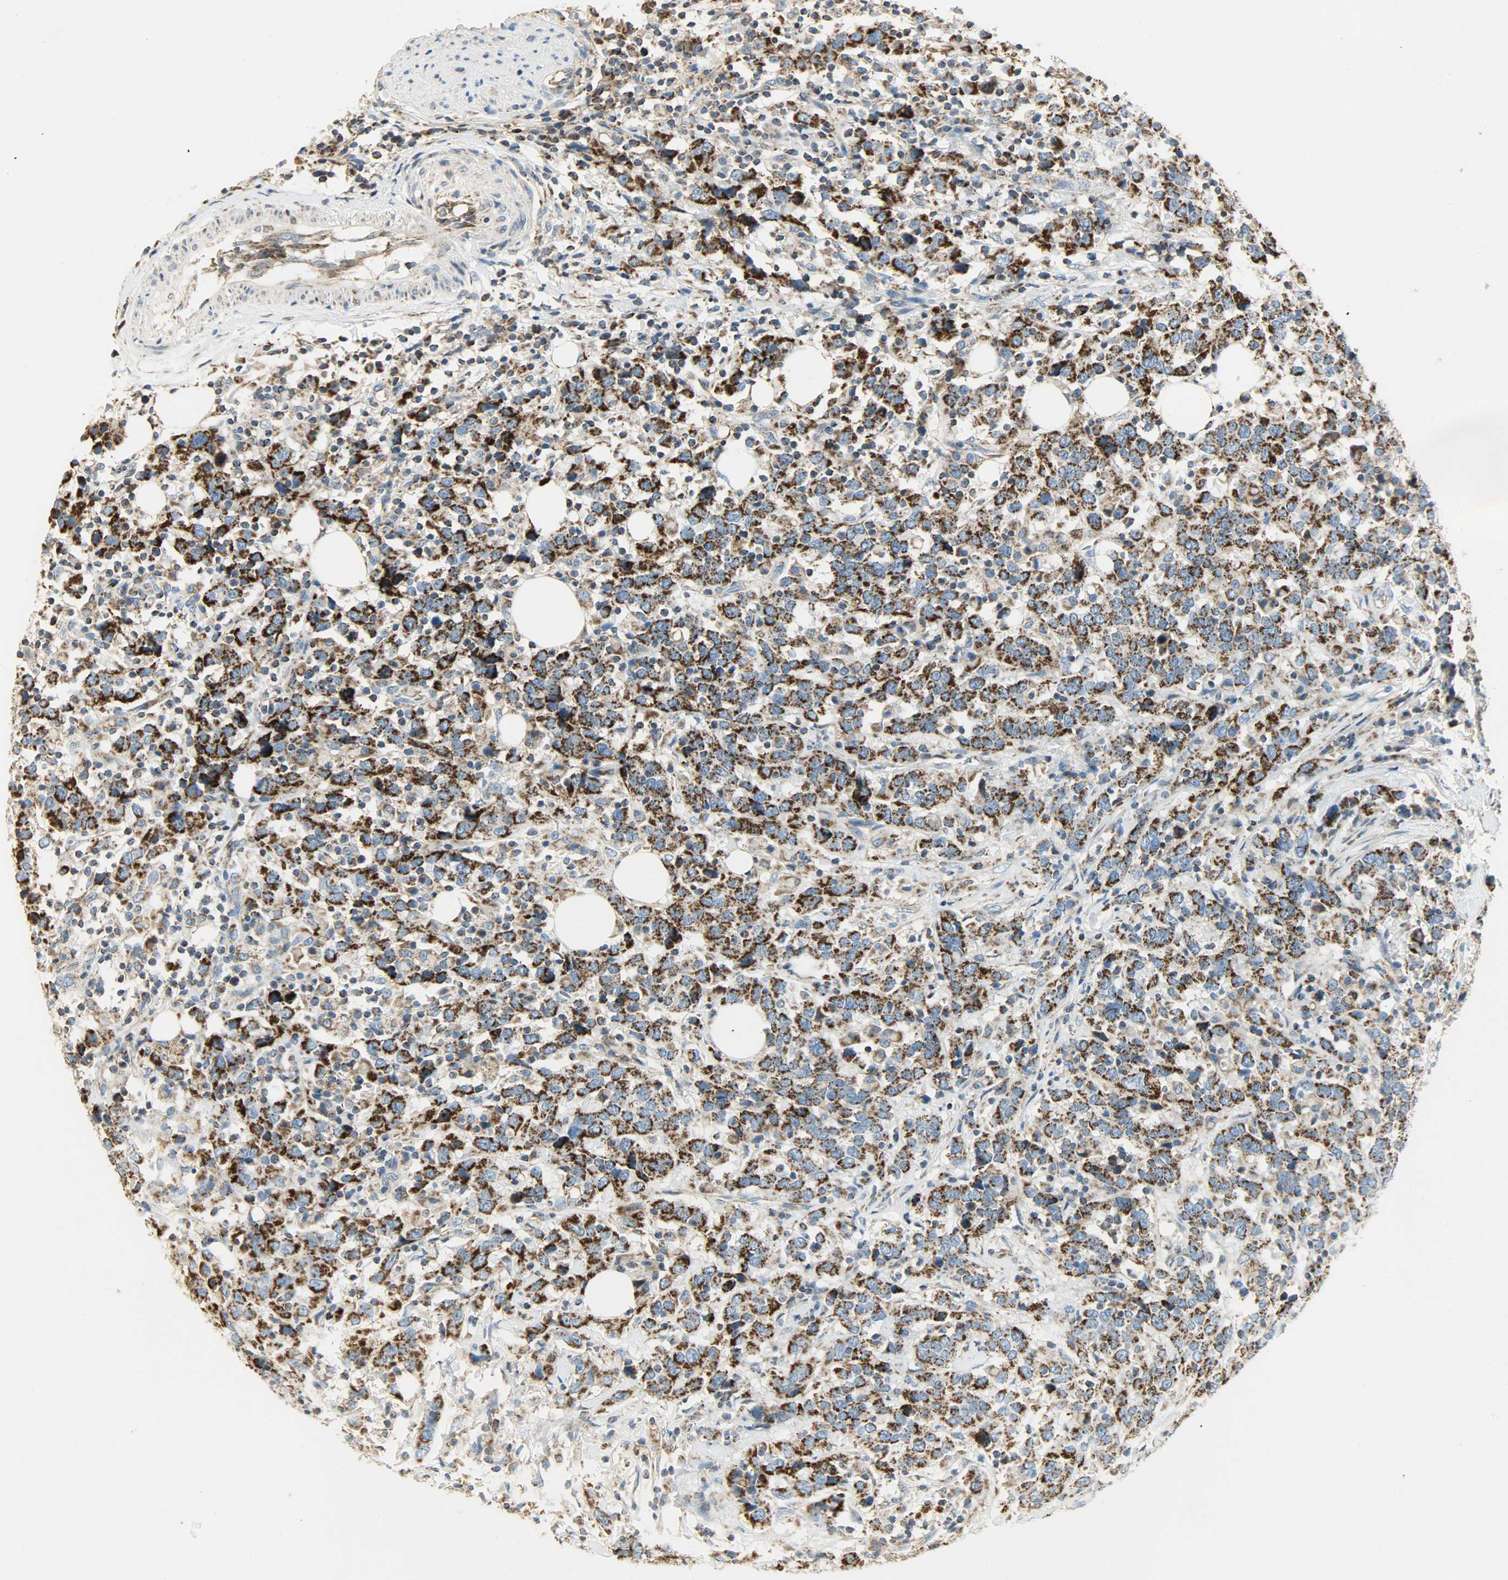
{"staining": {"intensity": "strong", "quantity": ">75%", "location": "cytoplasmic/membranous"}, "tissue": "urothelial cancer", "cell_type": "Tumor cells", "image_type": "cancer", "snomed": [{"axis": "morphology", "description": "Urothelial carcinoma, High grade"}, {"axis": "topography", "description": "Urinary bladder"}], "caption": "Immunohistochemical staining of urothelial cancer displays high levels of strong cytoplasmic/membranous positivity in about >75% of tumor cells. (DAB IHC with brightfield microscopy, high magnification).", "gene": "NNT", "patient": {"sex": "male", "age": 61}}